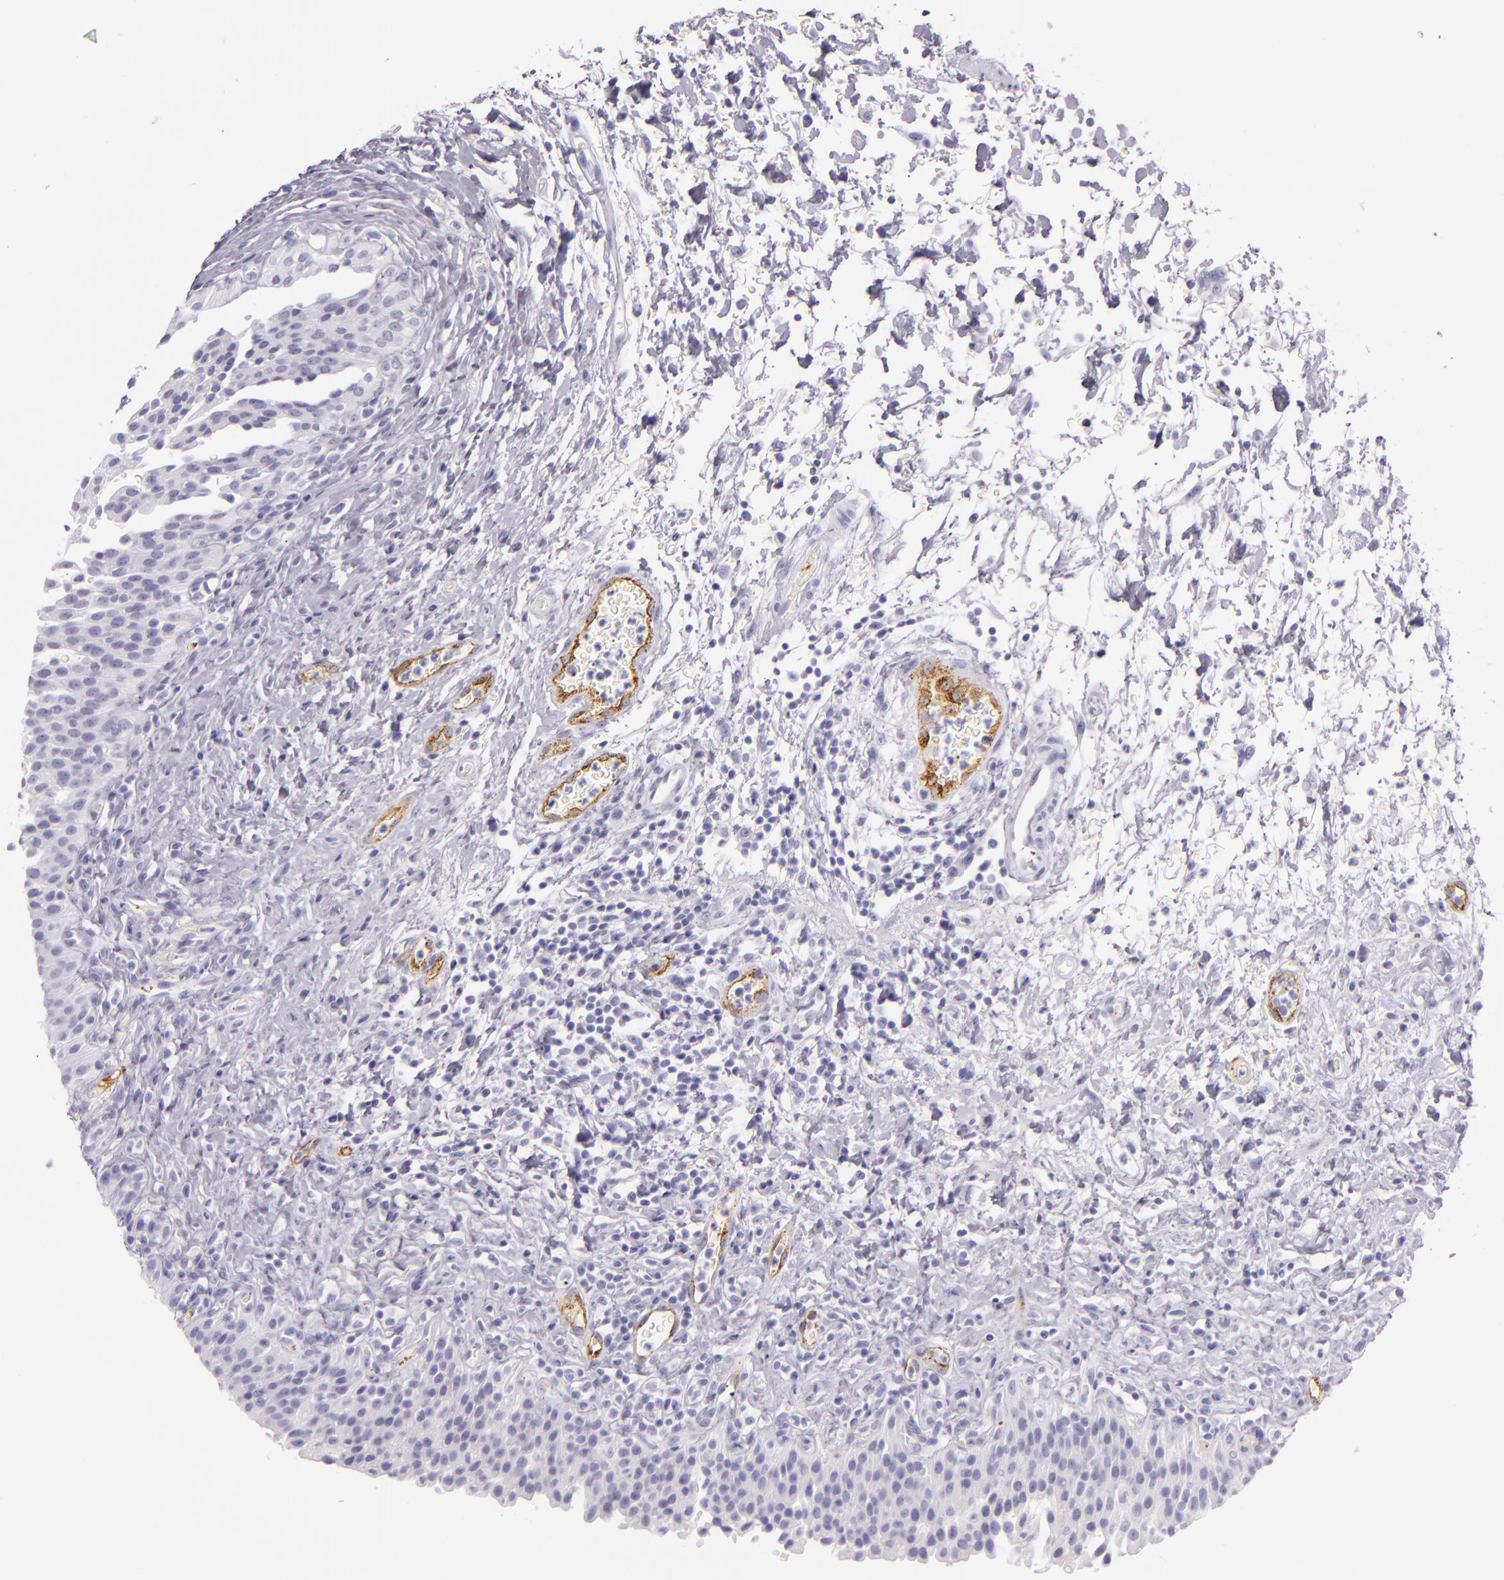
{"staining": {"intensity": "negative", "quantity": "none", "location": "none"}, "tissue": "urinary bladder", "cell_type": "Urothelial cells", "image_type": "normal", "snomed": [{"axis": "morphology", "description": "Normal tissue, NOS"}, {"axis": "topography", "description": "Urinary bladder"}], "caption": "An image of human urinary bladder is negative for staining in urothelial cells. (Brightfield microscopy of DAB (3,3'-diaminobenzidine) immunohistochemistry (IHC) at high magnification).", "gene": "SELP", "patient": {"sex": "male", "age": 51}}